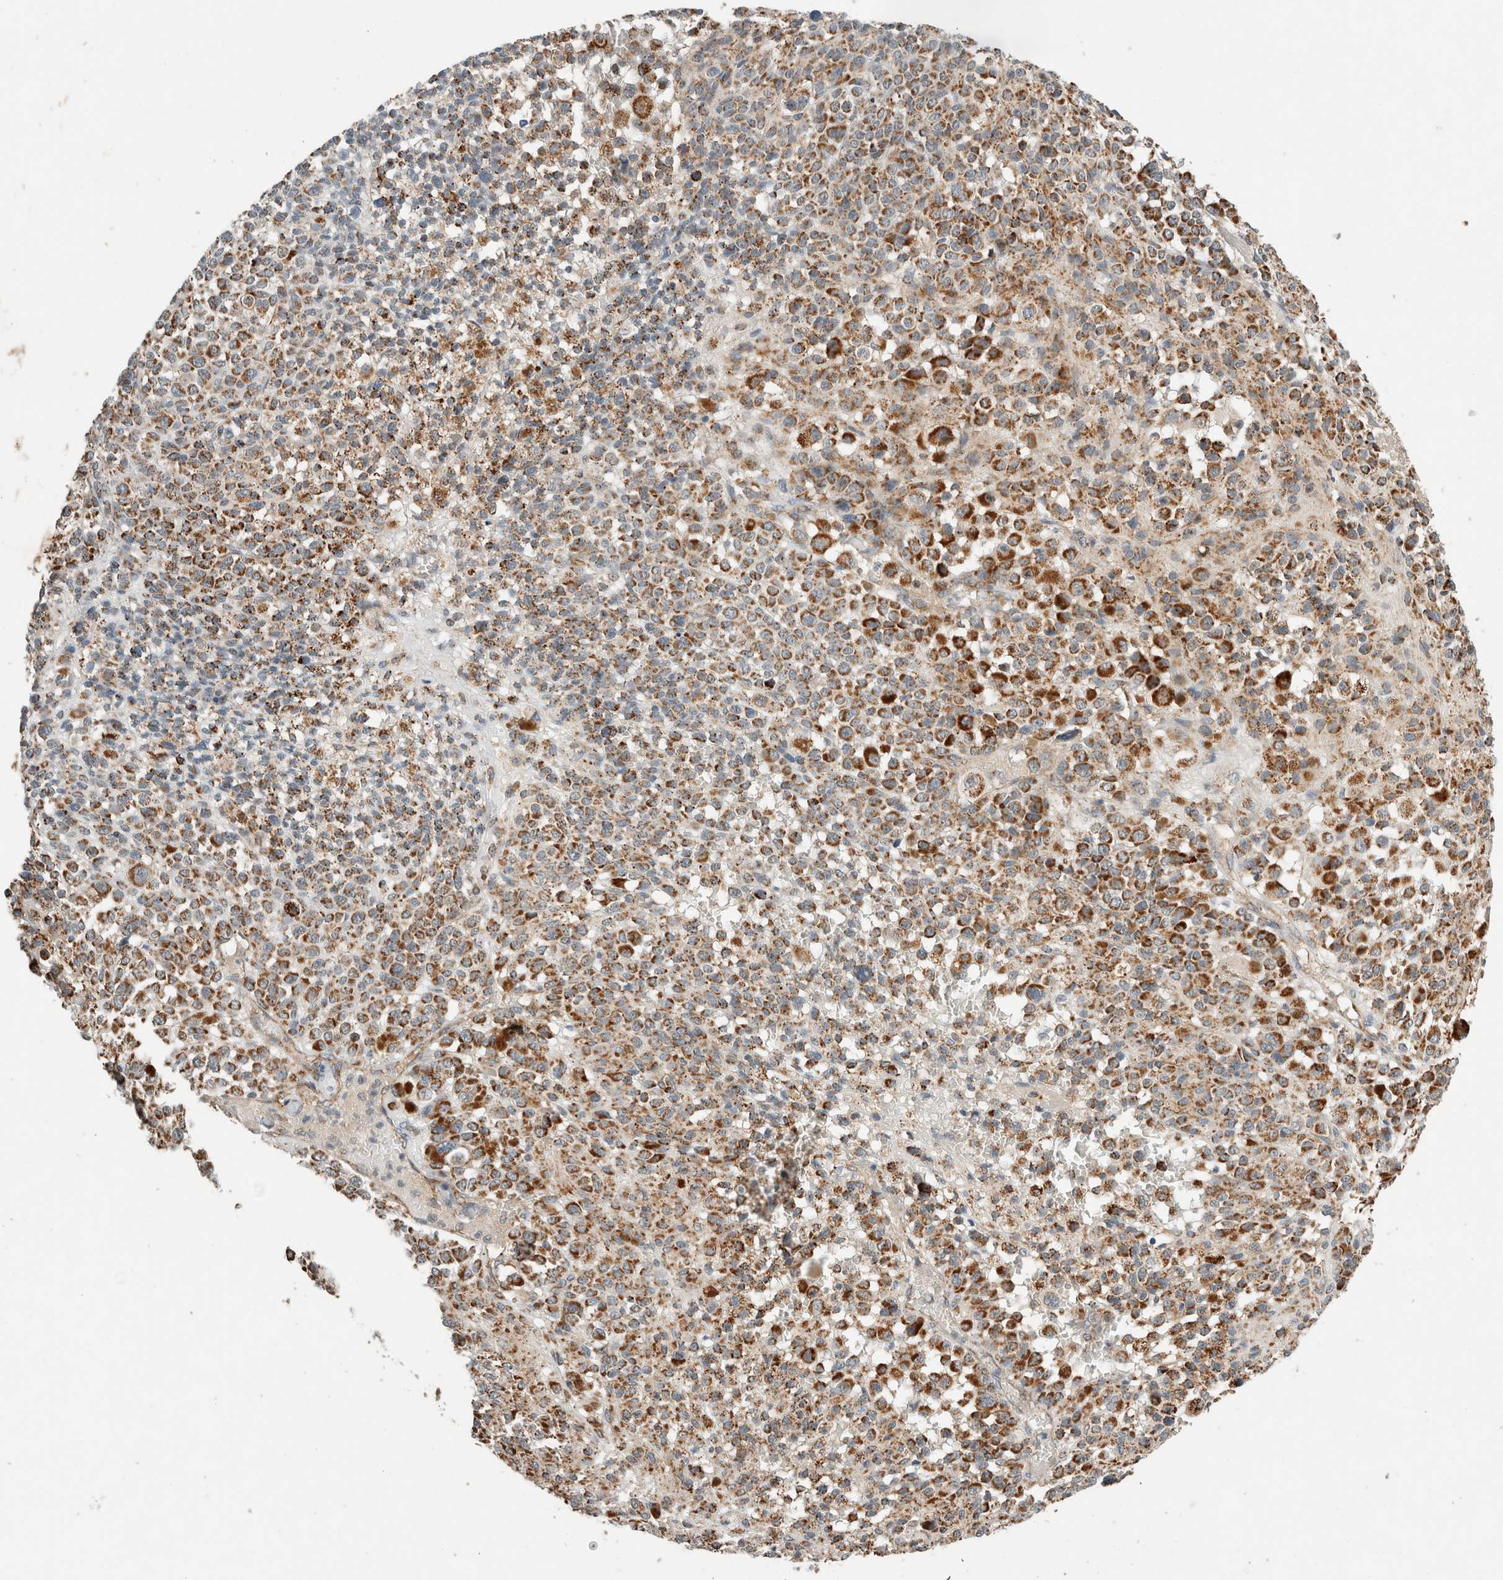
{"staining": {"intensity": "strong", "quantity": ">75%", "location": "cytoplasmic/membranous"}, "tissue": "melanoma", "cell_type": "Tumor cells", "image_type": "cancer", "snomed": [{"axis": "morphology", "description": "Malignant melanoma, Metastatic site"}, {"axis": "topography", "description": "Skin"}], "caption": "This micrograph displays IHC staining of human malignant melanoma (metastatic site), with high strong cytoplasmic/membranous expression in about >75% of tumor cells.", "gene": "AMPD1", "patient": {"sex": "female", "age": 74}}